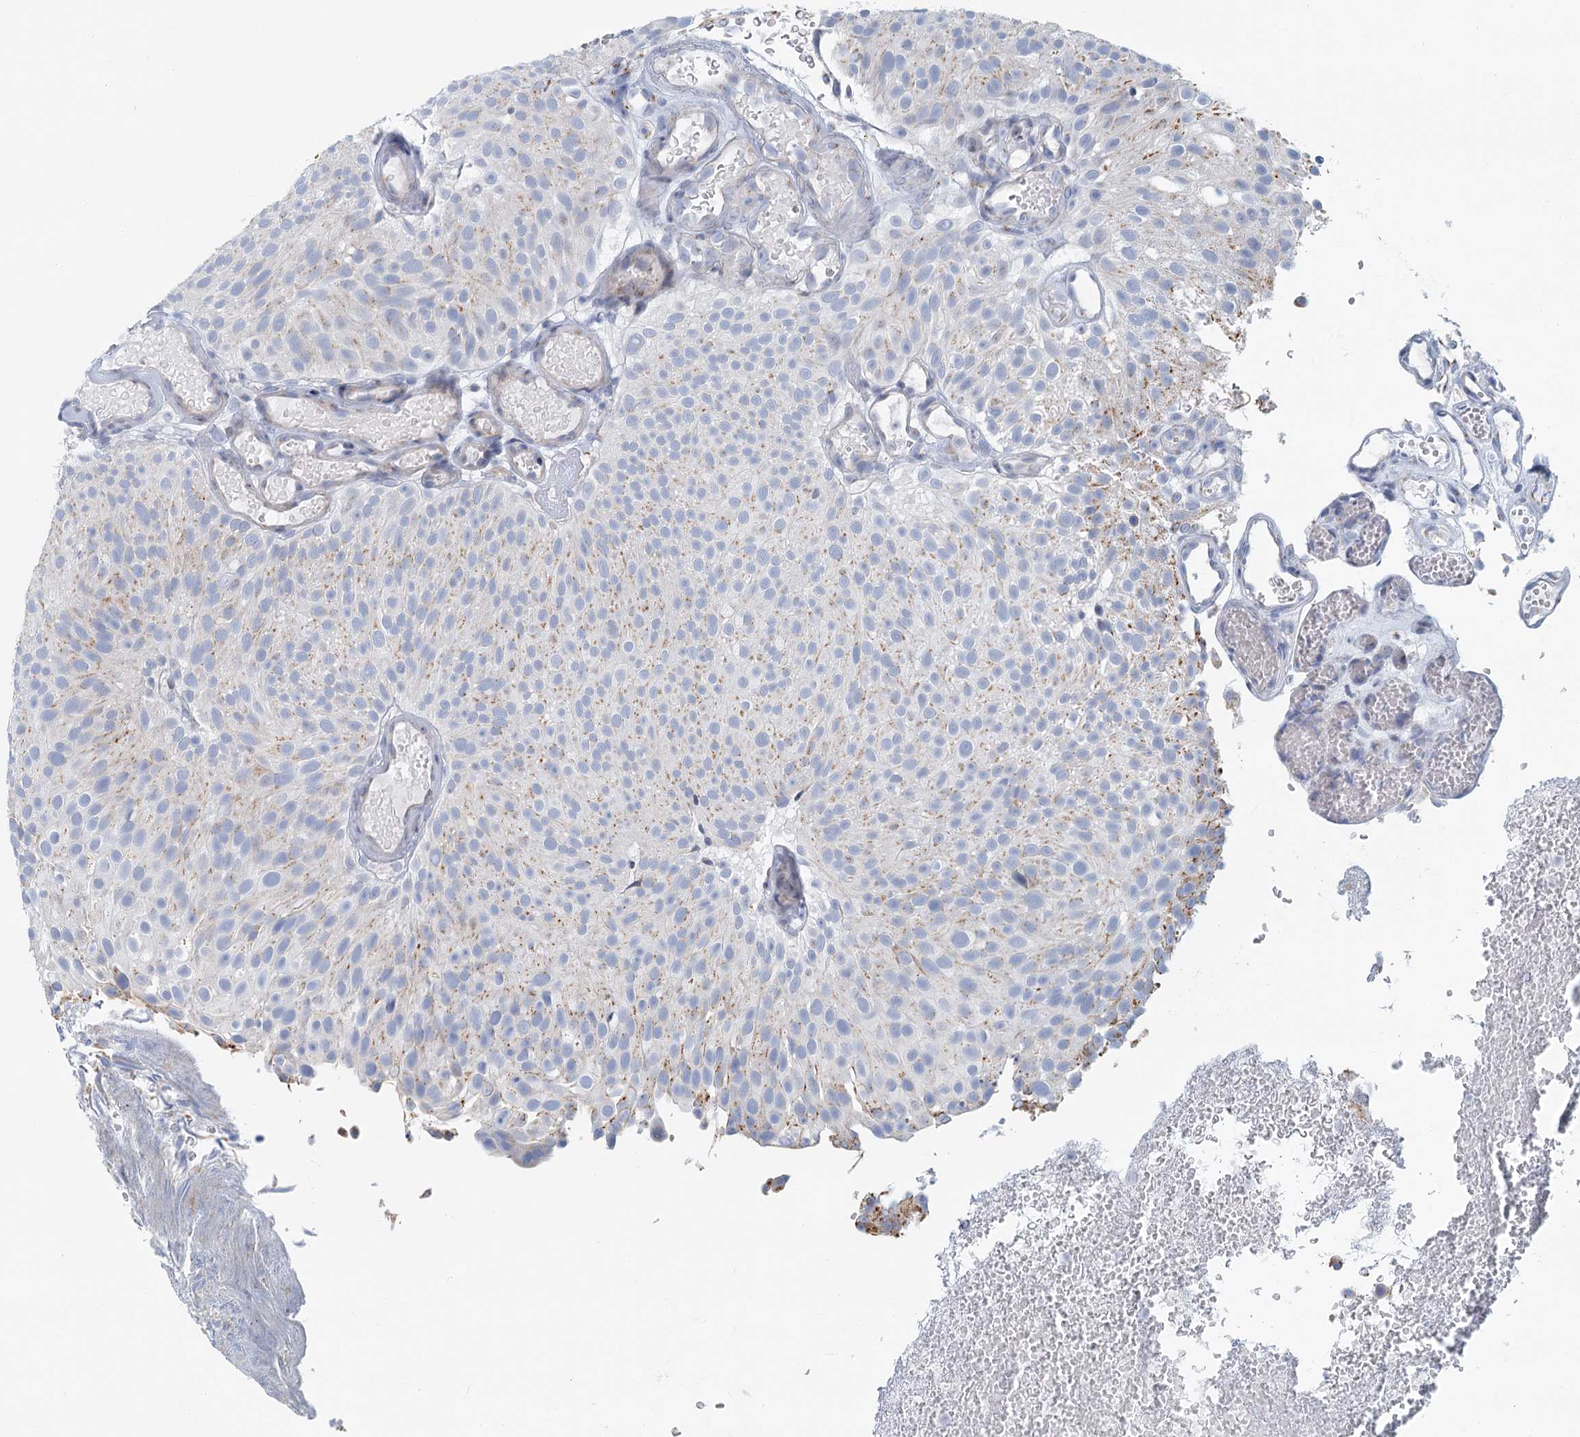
{"staining": {"intensity": "weak", "quantity": "25%-75%", "location": "cytoplasmic/membranous"}, "tissue": "urothelial cancer", "cell_type": "Tumor cells", "image_type": "cancer", "snomed": [{"axis": "morphology", "description": "Urothelial carcinoma, Low grade"}, {"axis": "topography", "description": "Urinary bladder"}], "caption": "Protein staining of urothelial carcinoma (low-grade) tissue exhibits weak cytoplasmic/membranous staining in approximately 25%-75% of tumor cells.", "gene": "ZNF527", "patient": {"sex": "male", "age": 78}}